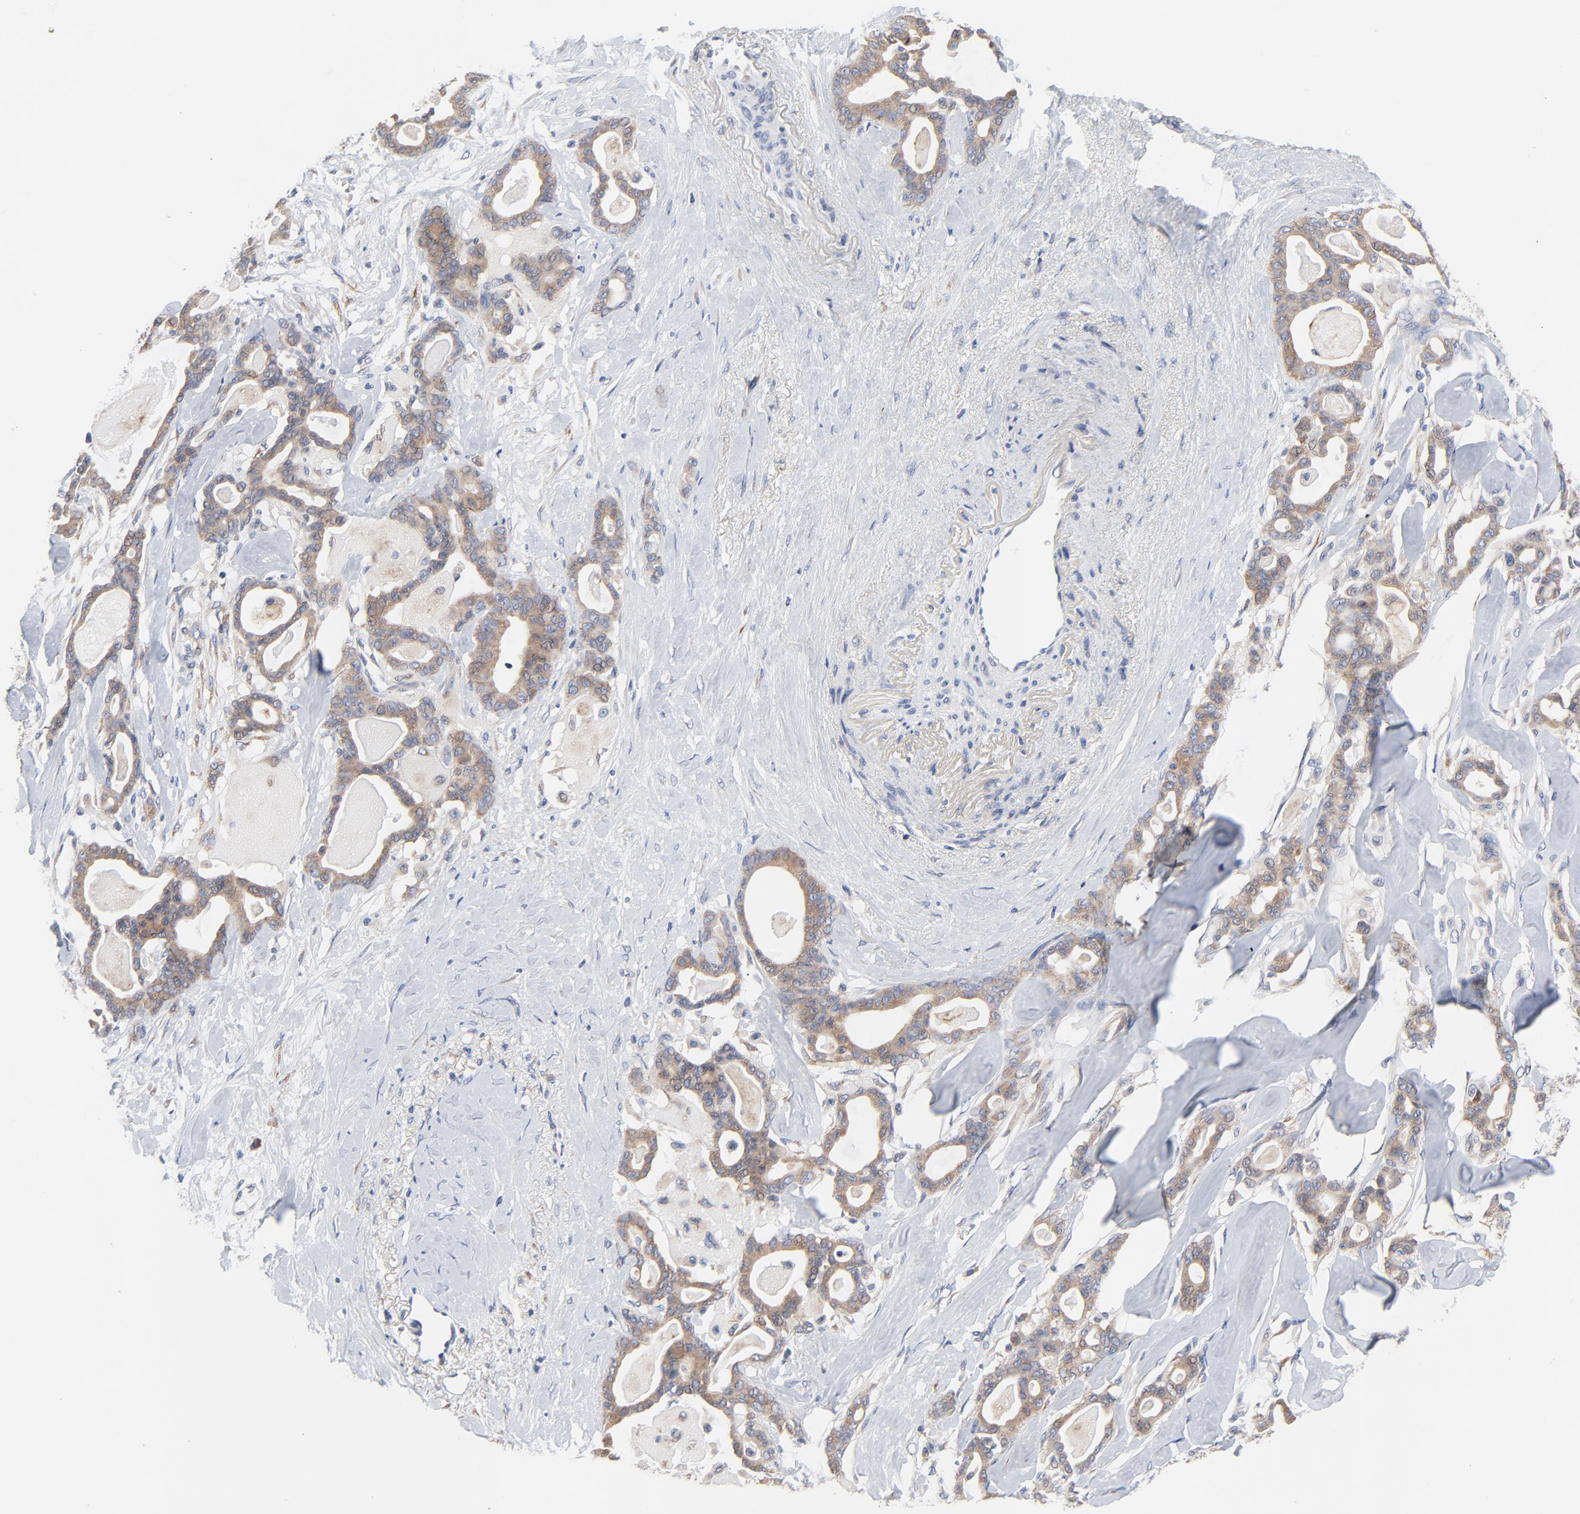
{"staining": {"intensity": "moderate", "quantity": ">75%", "location": "cytoplasmic/membranous"}, "tissue": "pancreatic cancer", "cell_type": "Tumor cells", "image_type": "cancer", "snomed": [{"axis": "morphology", "description": "Adenocarcinoma, NOS"}, {"axis": "topography", "description": "Pancreas"}], "caption": "Pancreatic cancer (adenocarcinoma) stained for a protein (brown) reveals moderate cytoplasmic/membranous positive positivity in about >75% of tumor cells.", "gene": "VAV2", "patient": {"sex": "male", "age": 63}}